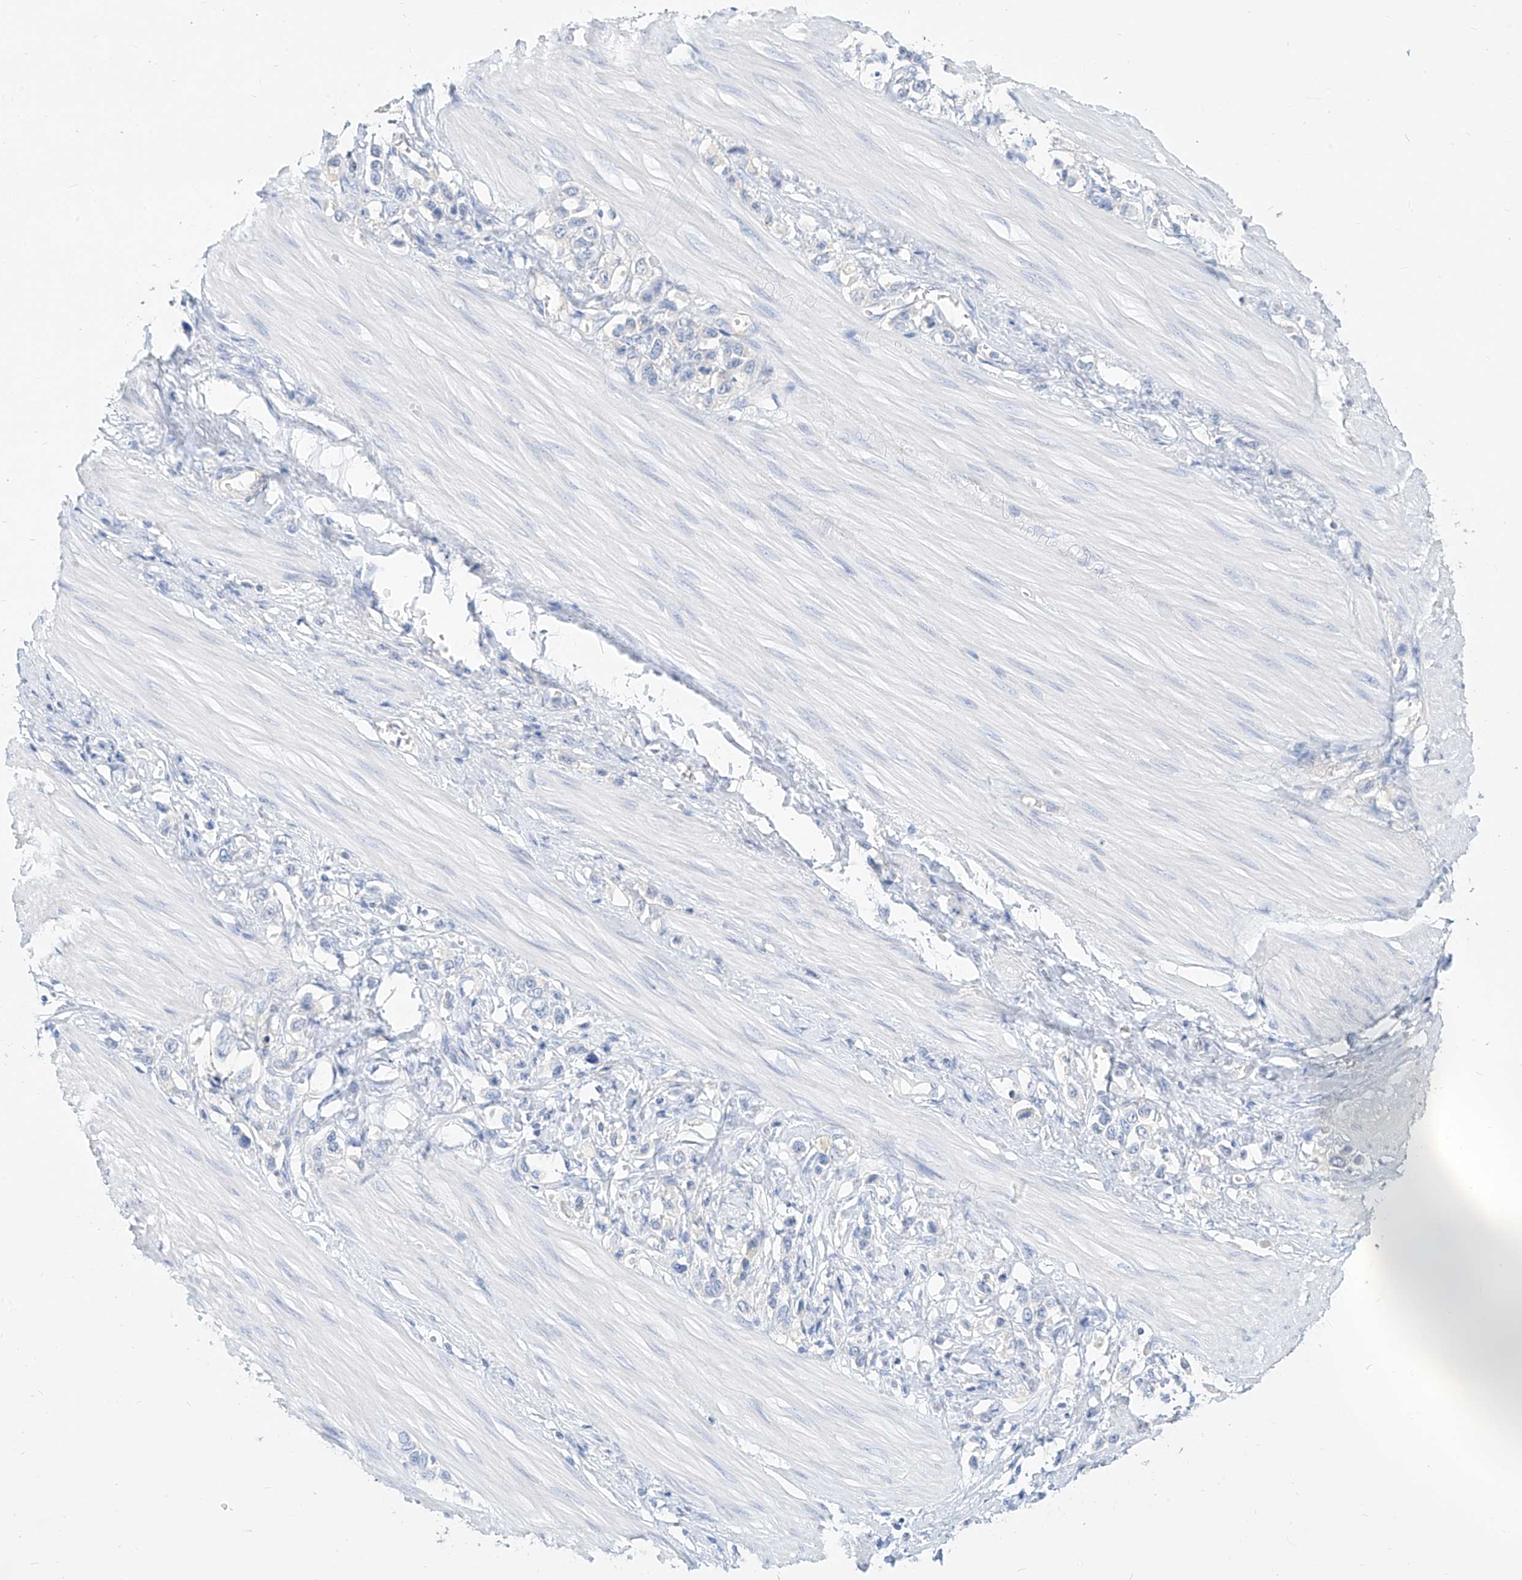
{"staining": {"intensity": "negative", "quantity": "none", "location": "none"}, "tissue": "stomach cancer", "cell_type": "Tumor cells", "image_type": "cancer", "snomed": [{"axis": "morphology", "description": "Adenocarcinoma, NOS"}, {"axis": "topography", "description": "Stomach"}], "caption": "This image is of adenocarcinoma (stomach) stained with immunohistochemistry to label a protein in brown with the nuclei are counter-stained blue. There is no positivity in tumor cells.", "gene": "ZZEF1", "patient": {"sex": "female", "age": 65}}